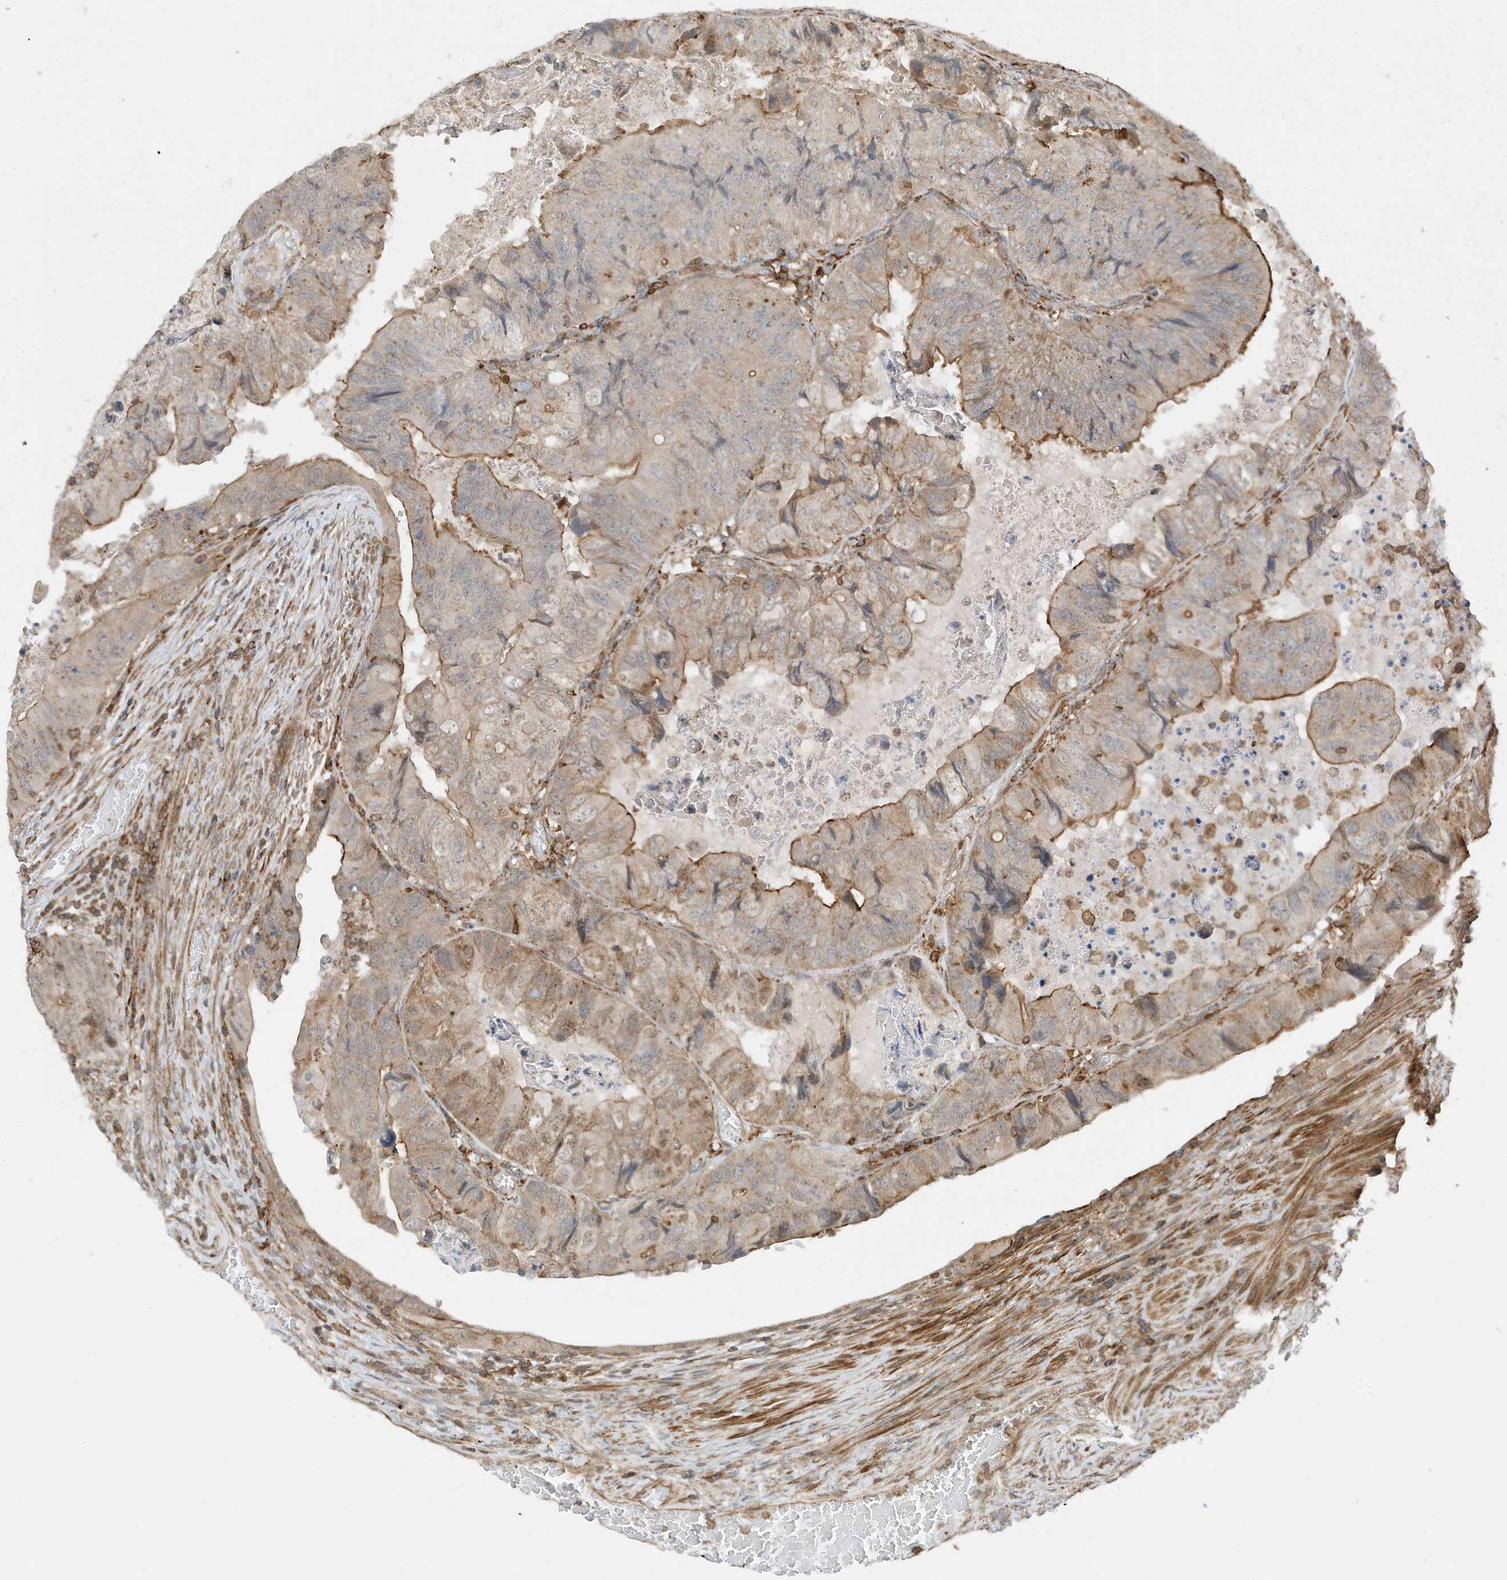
{"staining": {"intensity": "moderate", "quantity": "25%-75%", "location": "cytoplasmic/membranous"}, "tissue": "colorectal cancer", "cell_type": "Tumor cells", "image_type": "cancer", "snomed": [{"axis": "morphology", "description": "Adenocarcinoma, NOS"}, {"axis": "topography", "description": "Rectum"}], "caption": "A brown stain labels moderate cytoplasmic/membranous positivity of a protein in human adenocarcinoma (colorectal) tumor cells.", "gene": "TATDN3", "patient": {"sex": "male", "age": 63}}